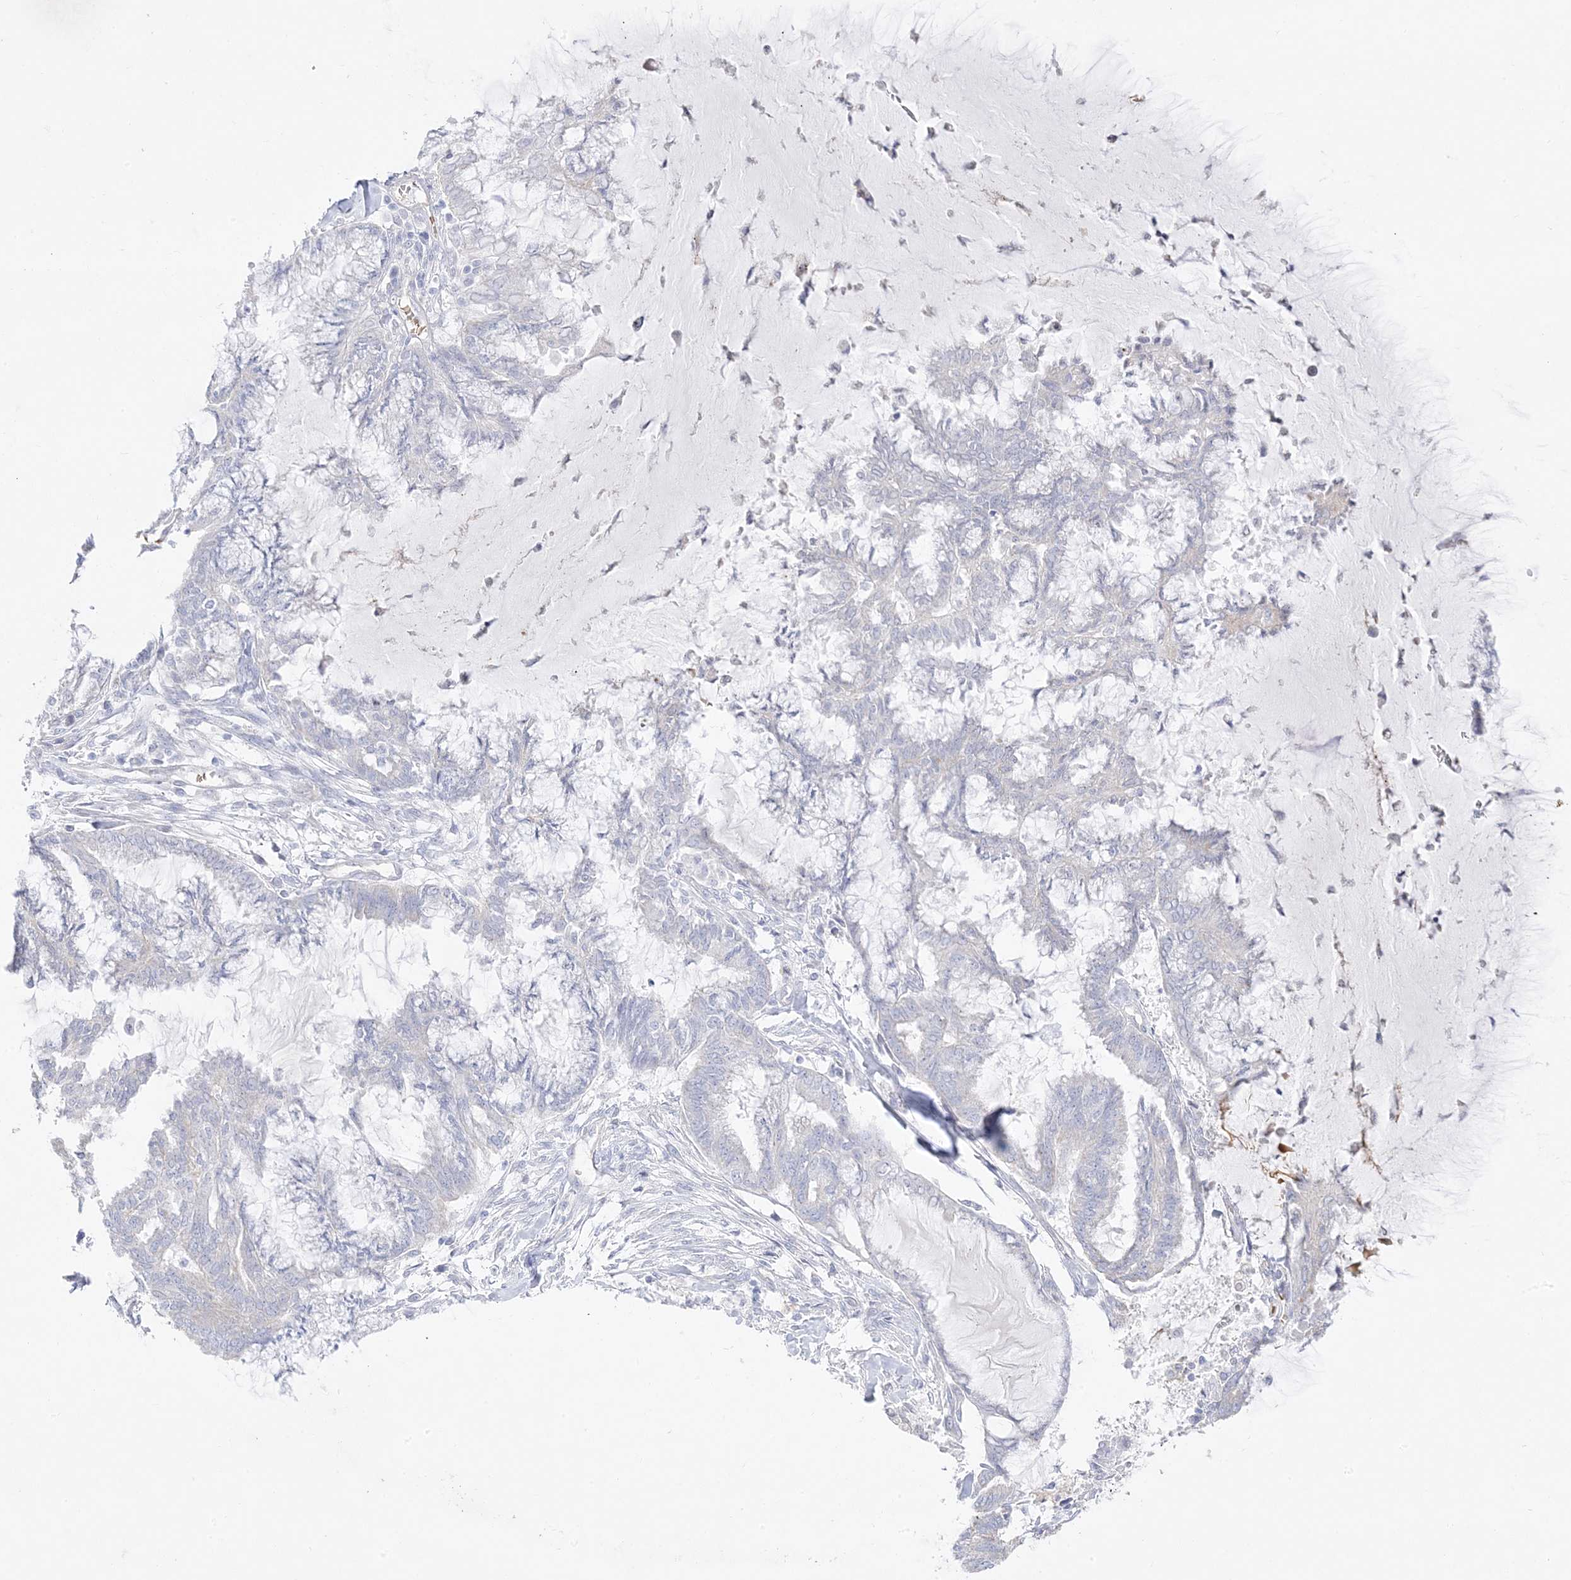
{"staining": {"intensity": "negative", "quantity": "none", "location": "none"}, "tissue": "endometrial cancer", "cell_type": "Tumor cells", "image_type": "cancer", "snomed": [{"axis": "morphology", "description": "Adenocarcinoma, NOS"}, {"axis": "topography", "description": "Endometrium"}], "caption": "The immunohistochemistry photomicrograph has no significant expression in tumor cells of adenocarcinoma (endometrial) tissue.", "gene": "TRANK1", "patient": {"sex": "female", "age": 86}}